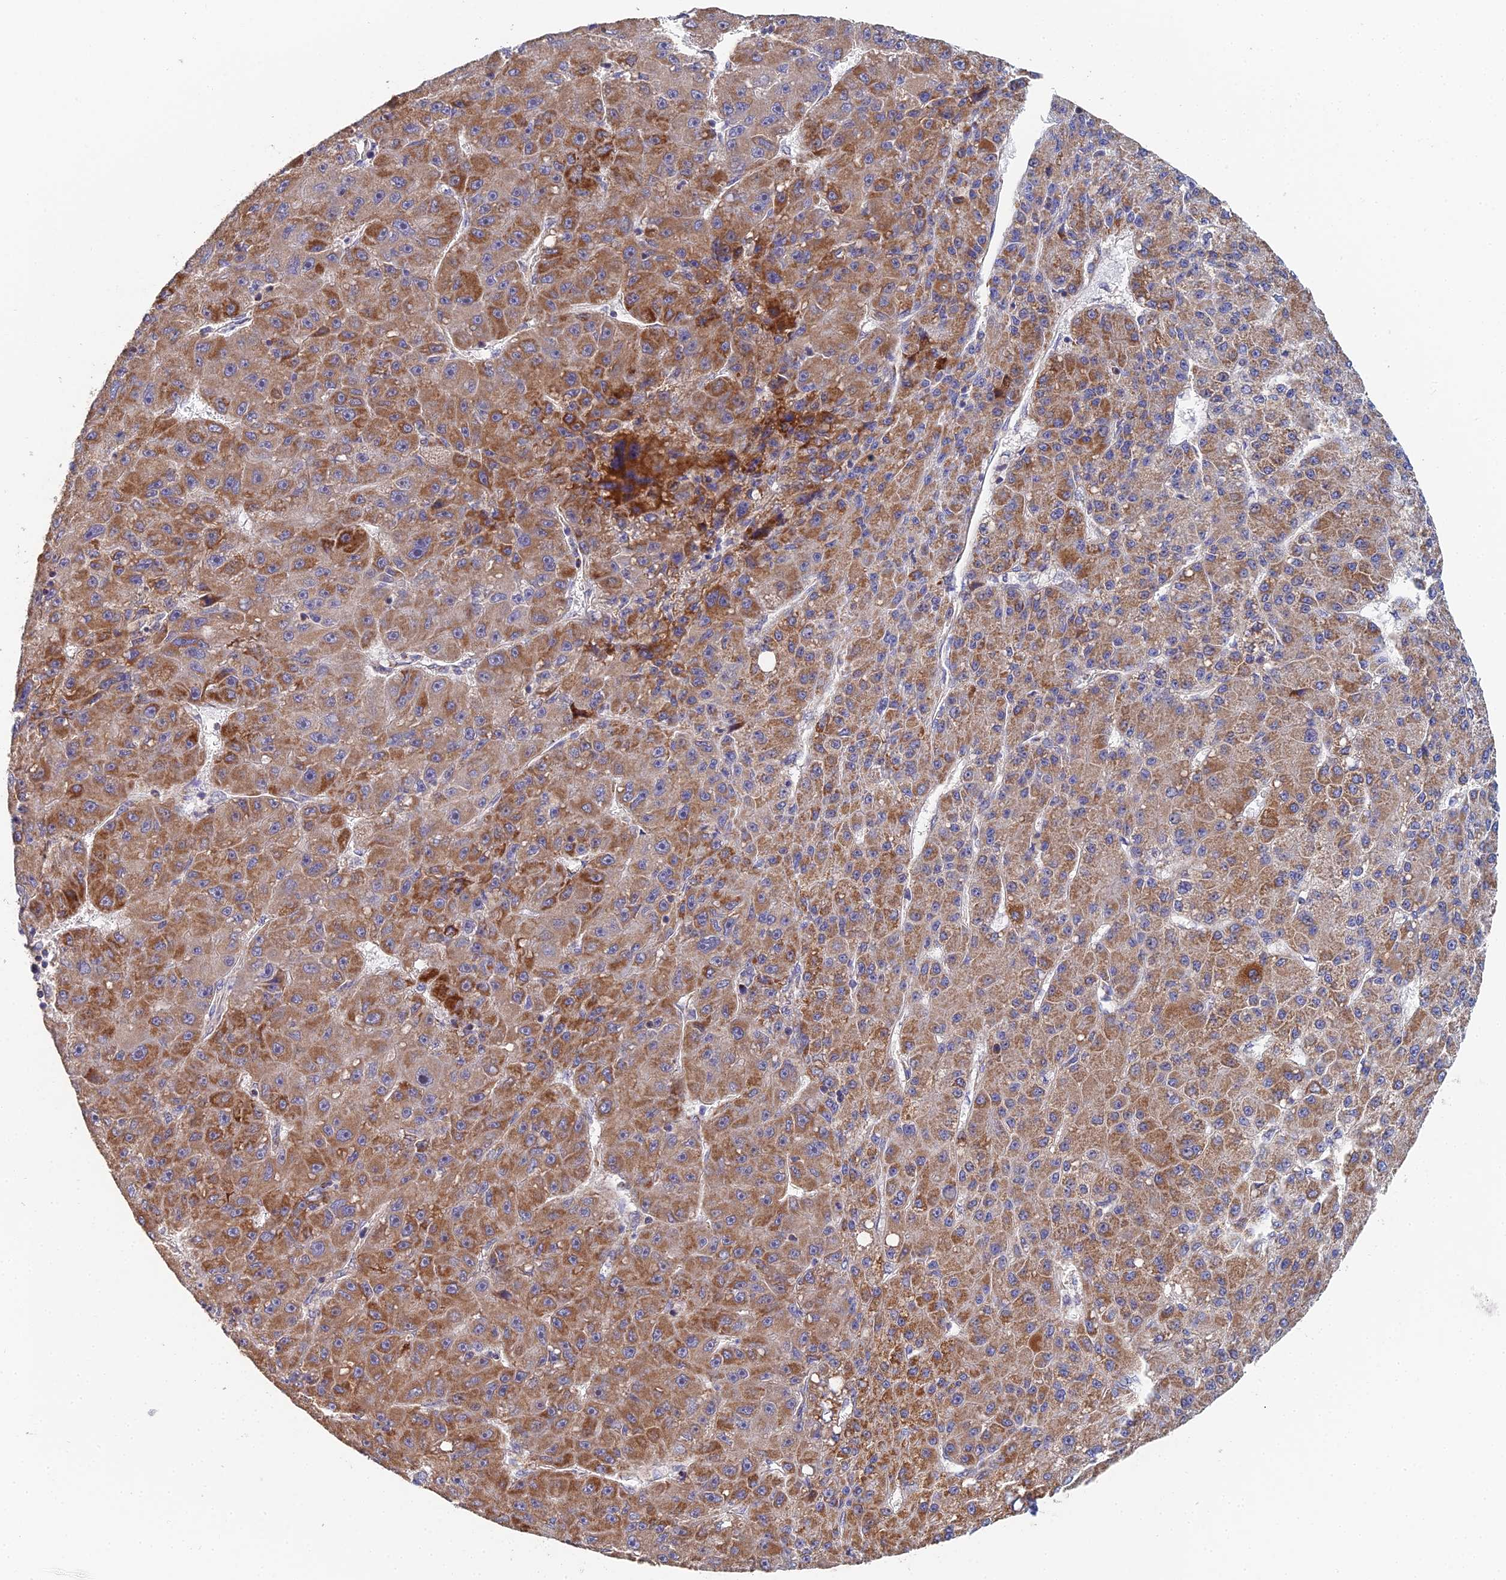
{"staining": {"intensity": "moderate", "quantity": ">75%", "location": "cytoplasmic/membranous"}, "tissue": "liver cancer", "cell_type": "Tumor cells", "image_type": "cancer", "snomed": [{"axis": "morphology", "description": "Carcinoma, Hepatocellular, NOS"}, {"axis": "topography", "description": "Liver"}], "caption": "Immunohistochemical staining of human liver hepatocellular carcinoma shows moderate cytoplasmic/membranous protein positivity in approximately >75% of tumor cells.", "gene": "ECSIT", "patient": {"sex": "male", "age": 67}}